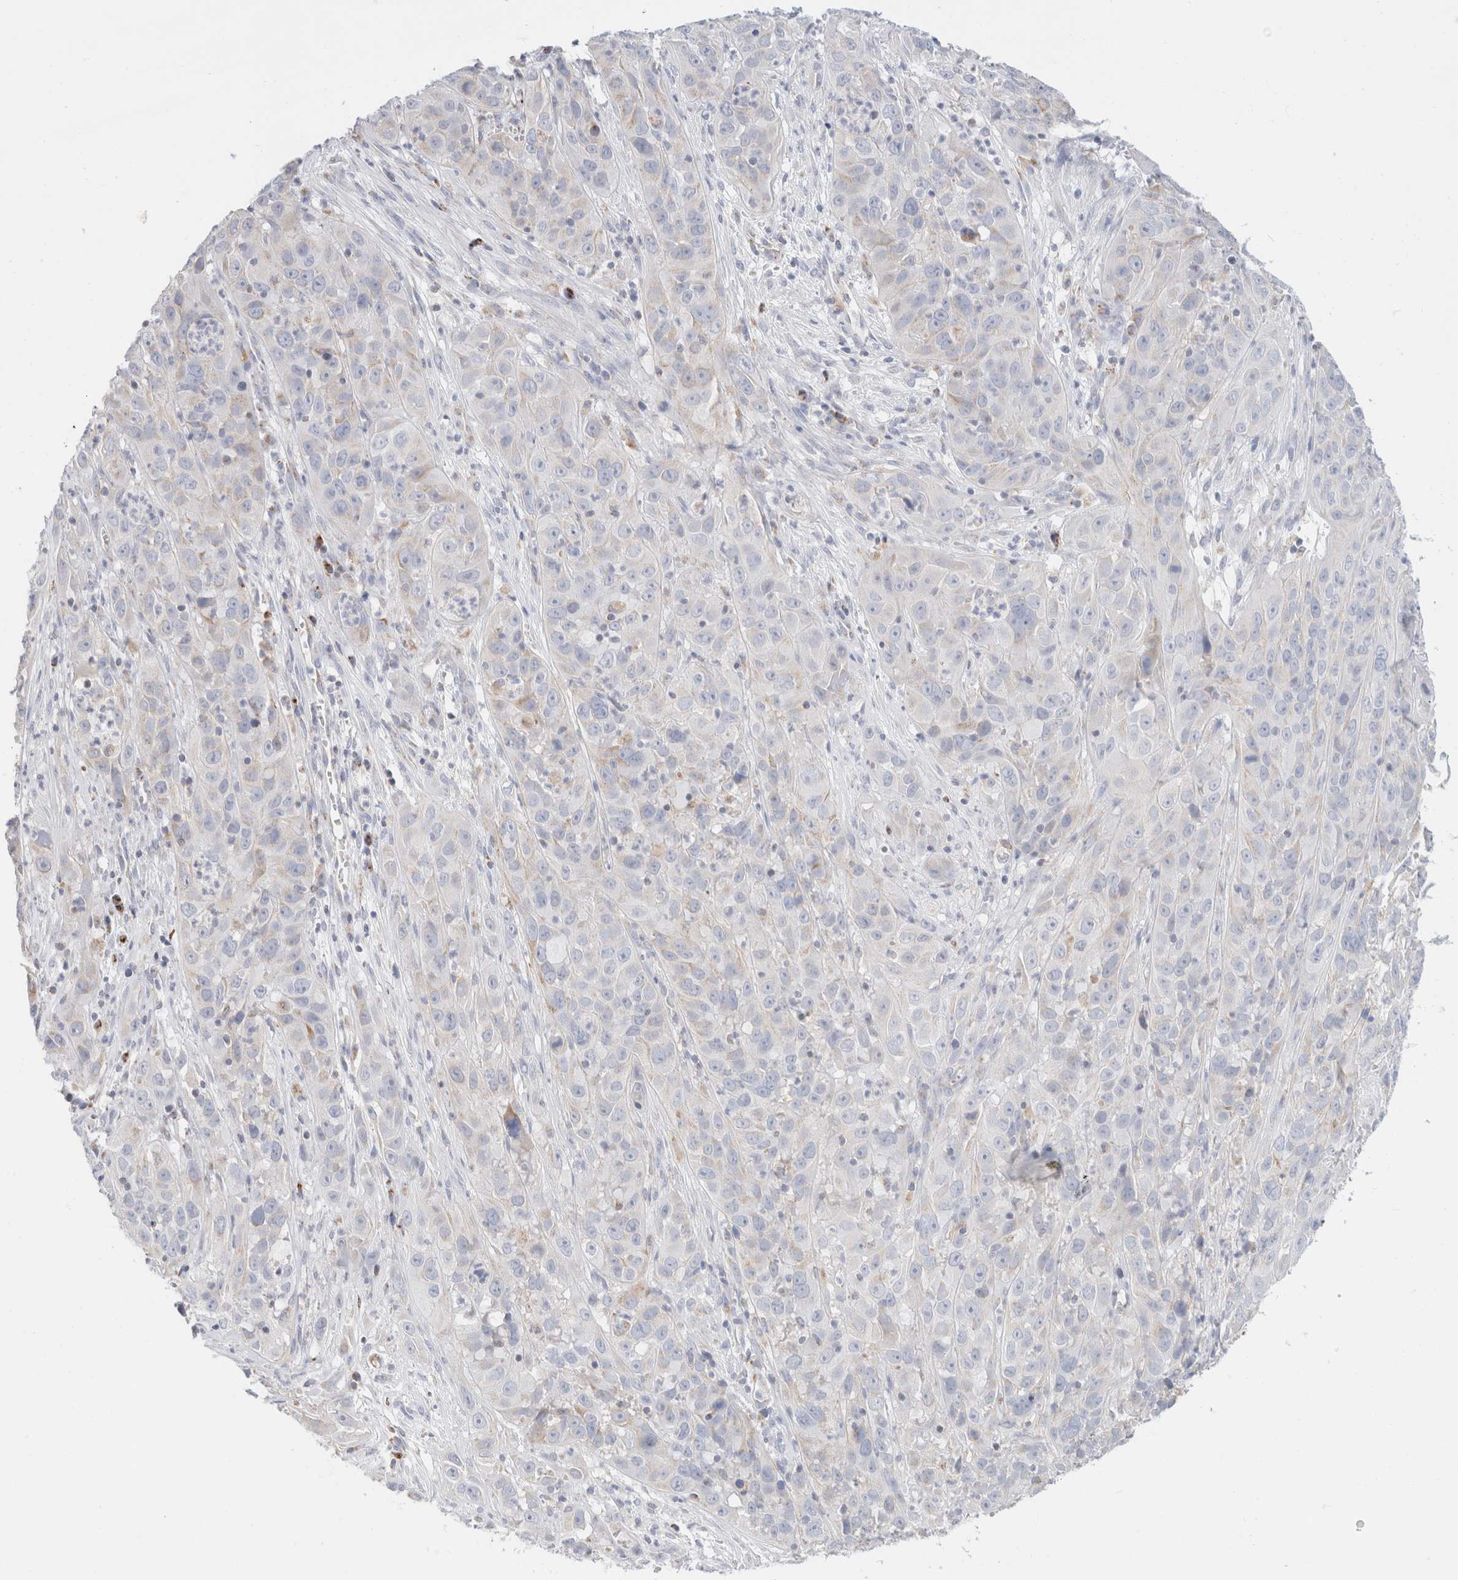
{"staining": {"intensity": "negative", "quantity": "none", "location": "none"}, "tissue": "cervical cancer", "cell_type": "Tumor cells", "image_type": "cancer", "snomed": [{"axis": "morphology", "description": "Squamous cell carcinoma, NOS"}, {"axis": "topography", "description": "Cervix"}], "caption": "The photomicrograph exhibits no significant positivity in tumor cells of cervical squamous cell carcinoma.", "gene": "ATP6V1C1", "patient": {"sex": "female", "age": 32}}